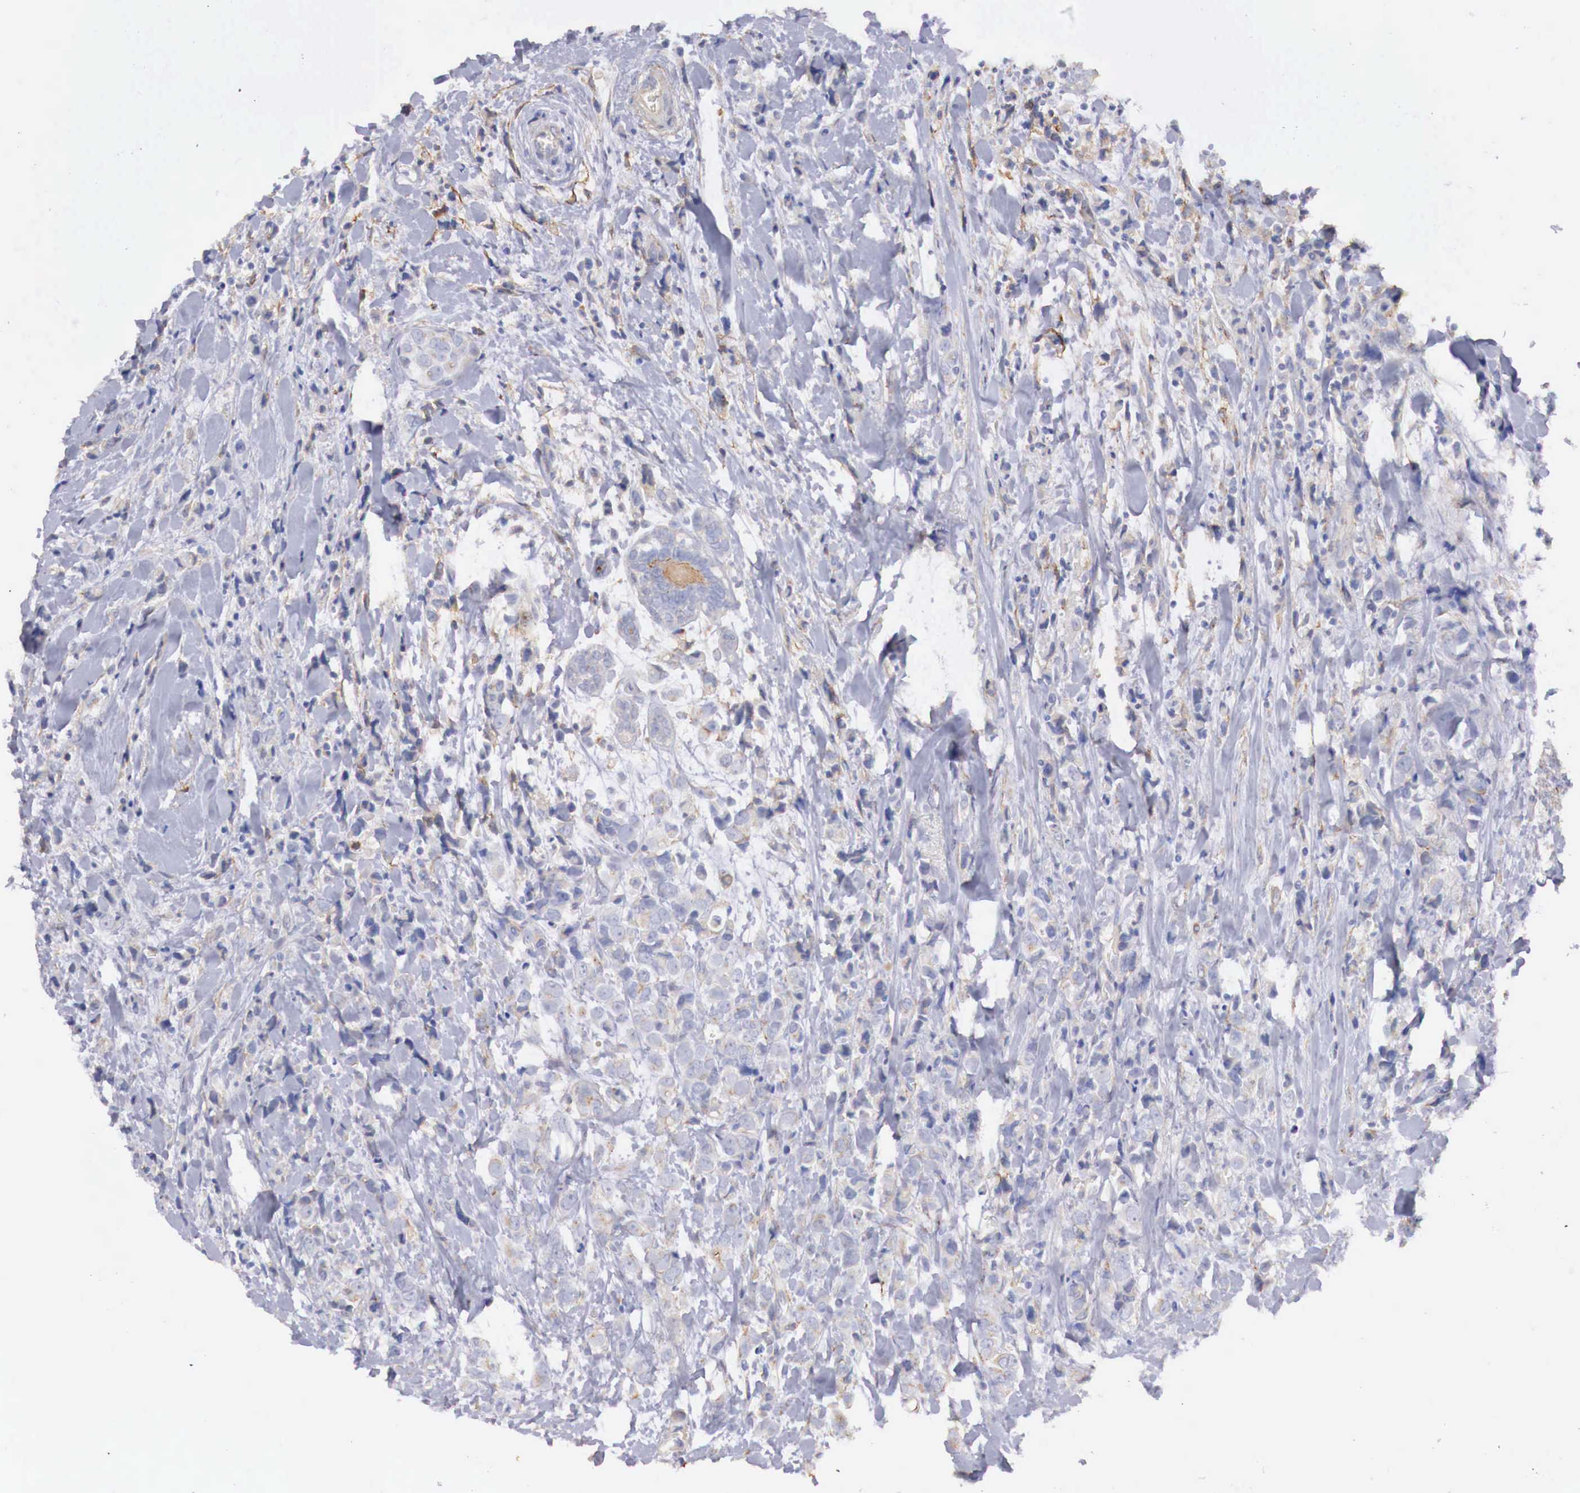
{"staining": {"intensity": "weak", "quantity": "<25%", "location": "cytoplasmic/membranous"}, "tissue": "breast cancer", "cell_type": "Tumor cells", "image_type": "cancer", "snomed": [{"axis": "morphology", "description": "Lobular carcinoma"}, {"axis": "topography", "description": "Breast"}], "caption": "This histopathology image is of breast lobular carcinoma stained with immunohistochemistry to label a protein in brown with the nuclei are counter-stained blue. There is no expression in tumor cells. The staining is performed using DAB brown chromogen with nuclei counter-stained in using hematoxylin.", "gene": "KLHDC7B", "patient": {"sex": "female", "age": 57}}